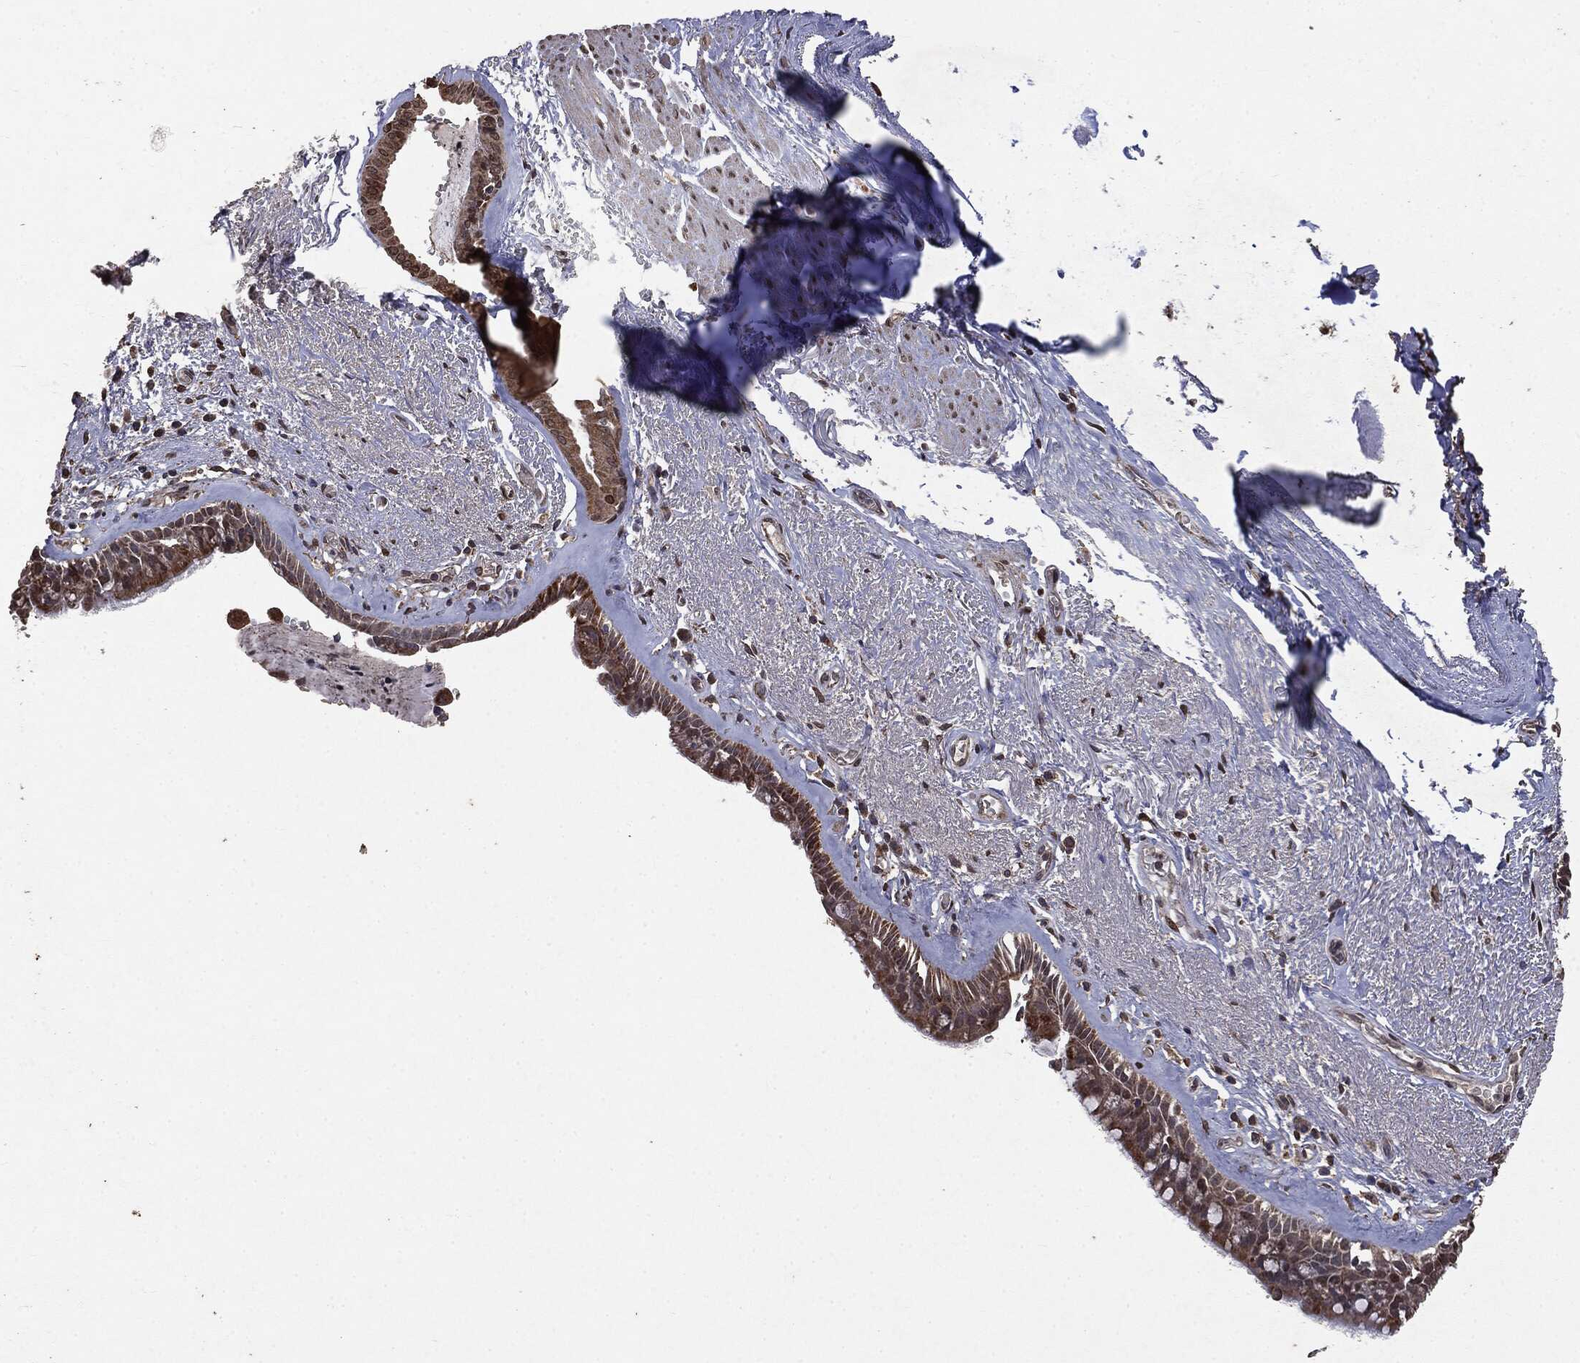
{"staining": {"intensity": "moderate", "quantity": ">75%", "location": "cytoplasmic/membranous"}, "tissue": "bronchus", "cell_type": "Respiratory epithelial cells", "image_type": "normal", "snomed": [{"axis": "morphology", "description": "Normal tissue, NOS"}, {"axis": "topography", "description": "Bronchus"}], "caption": "Immunohistochemistry (DAB (3,3'-diaminobenzidine)) staining of unremarkable bronchus demonstrates moderate cytoplasmic/membranous protein staining in approximately >75% of respiratory epithelial cells. (DAB IHC with brightfield microscopy, high magnification).", "gene": "PPP6R2", "patient": {"sex": "male", "age": 82}}